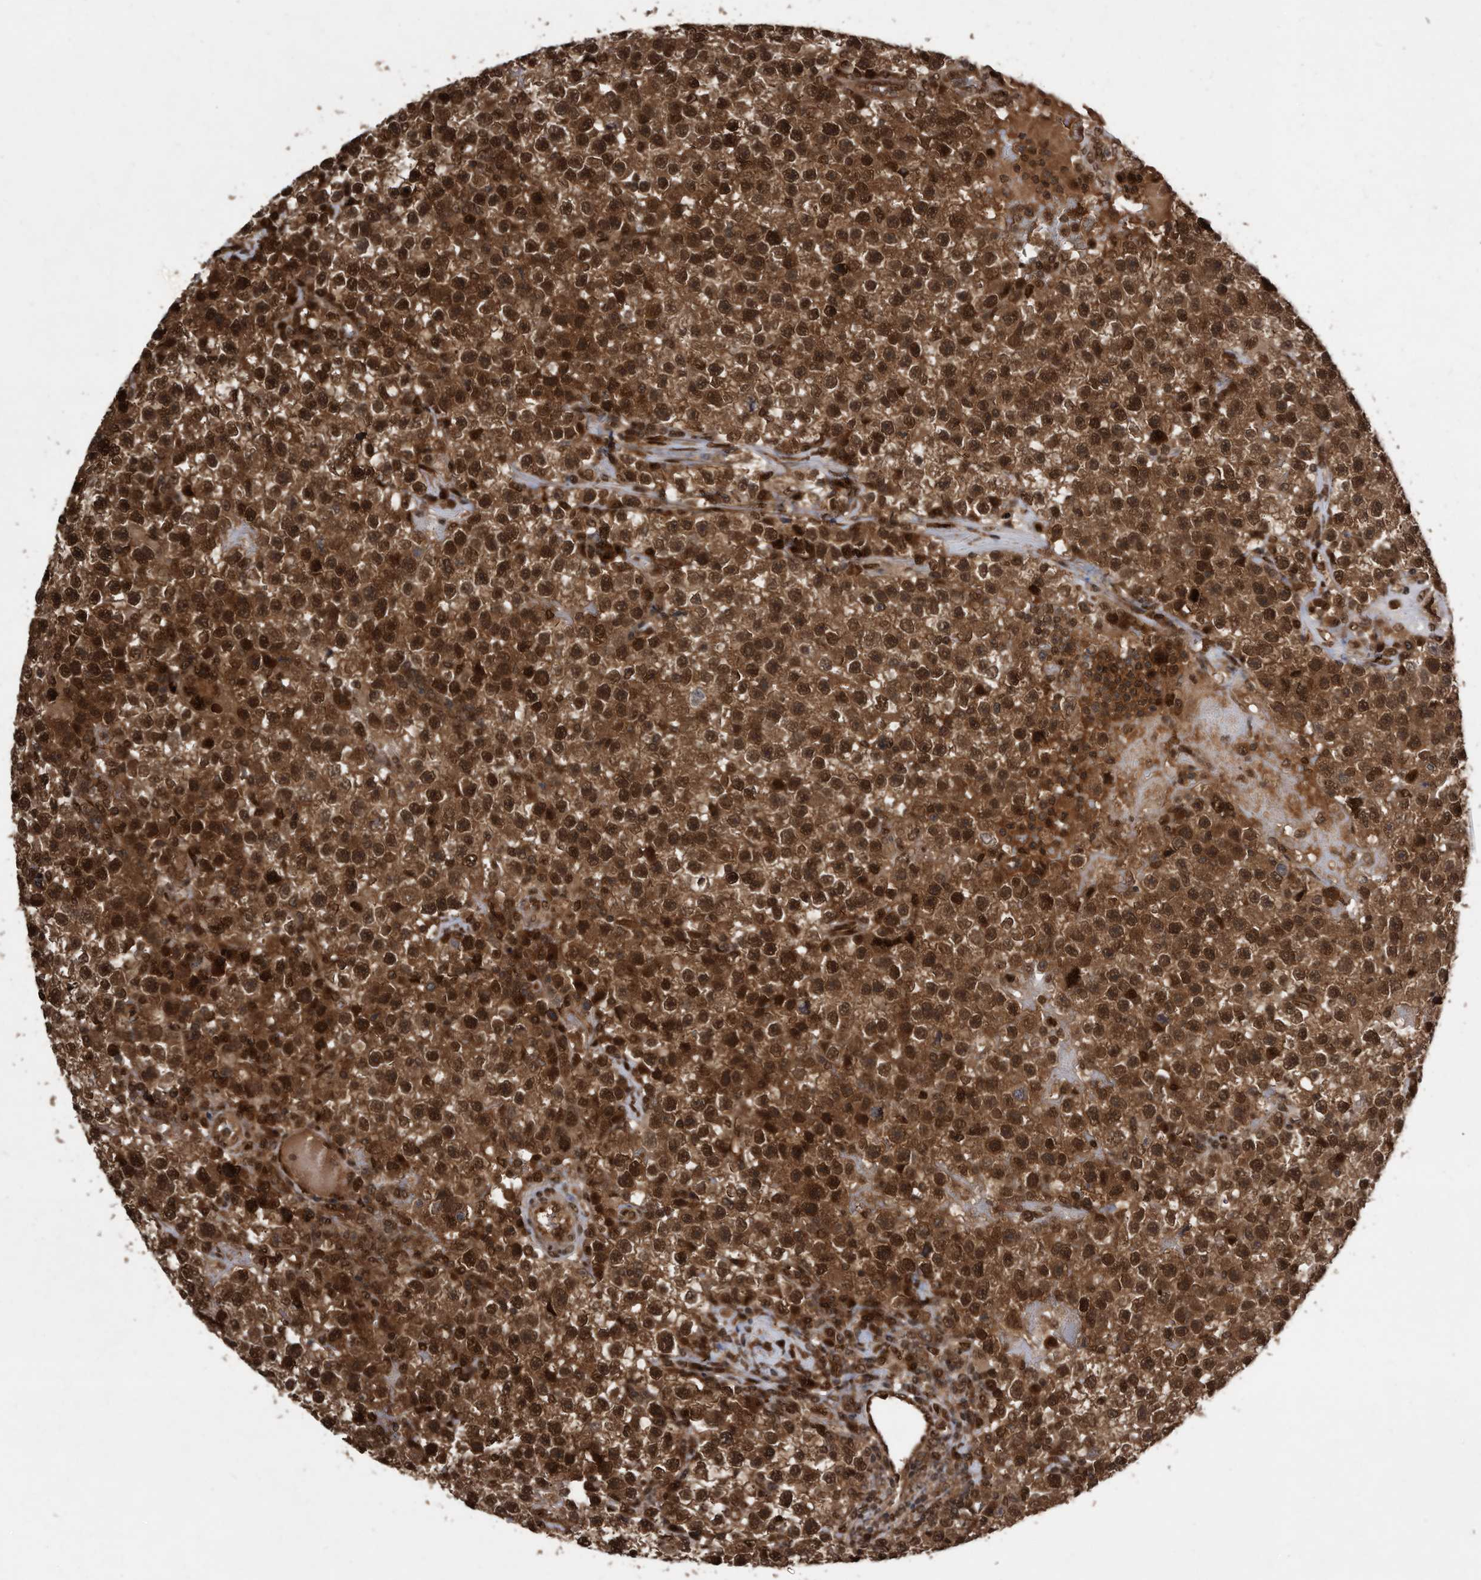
{"staining": {"intensity": "strong", "quantity": ">75%", "location": "cytoplasmic/membranous,nuclear"}, "tissue": "testis cancer", "cell_type": "Tumor cells", "image_type": "cancer", "snomed": [{"axis": "morphology", "description": "Seminoma, NOS"}, {"axis": "topography", "description": "Testis"}], "caption": "A micrograph showing strong cytoplasmic/membranous and nuclear expression in about >75% of tumor cells in seminoma (testis), as visualized by brown immunohistochemical staining.", "gene": "RAD23B", "patient": {"sex": "male", "age": 22}}